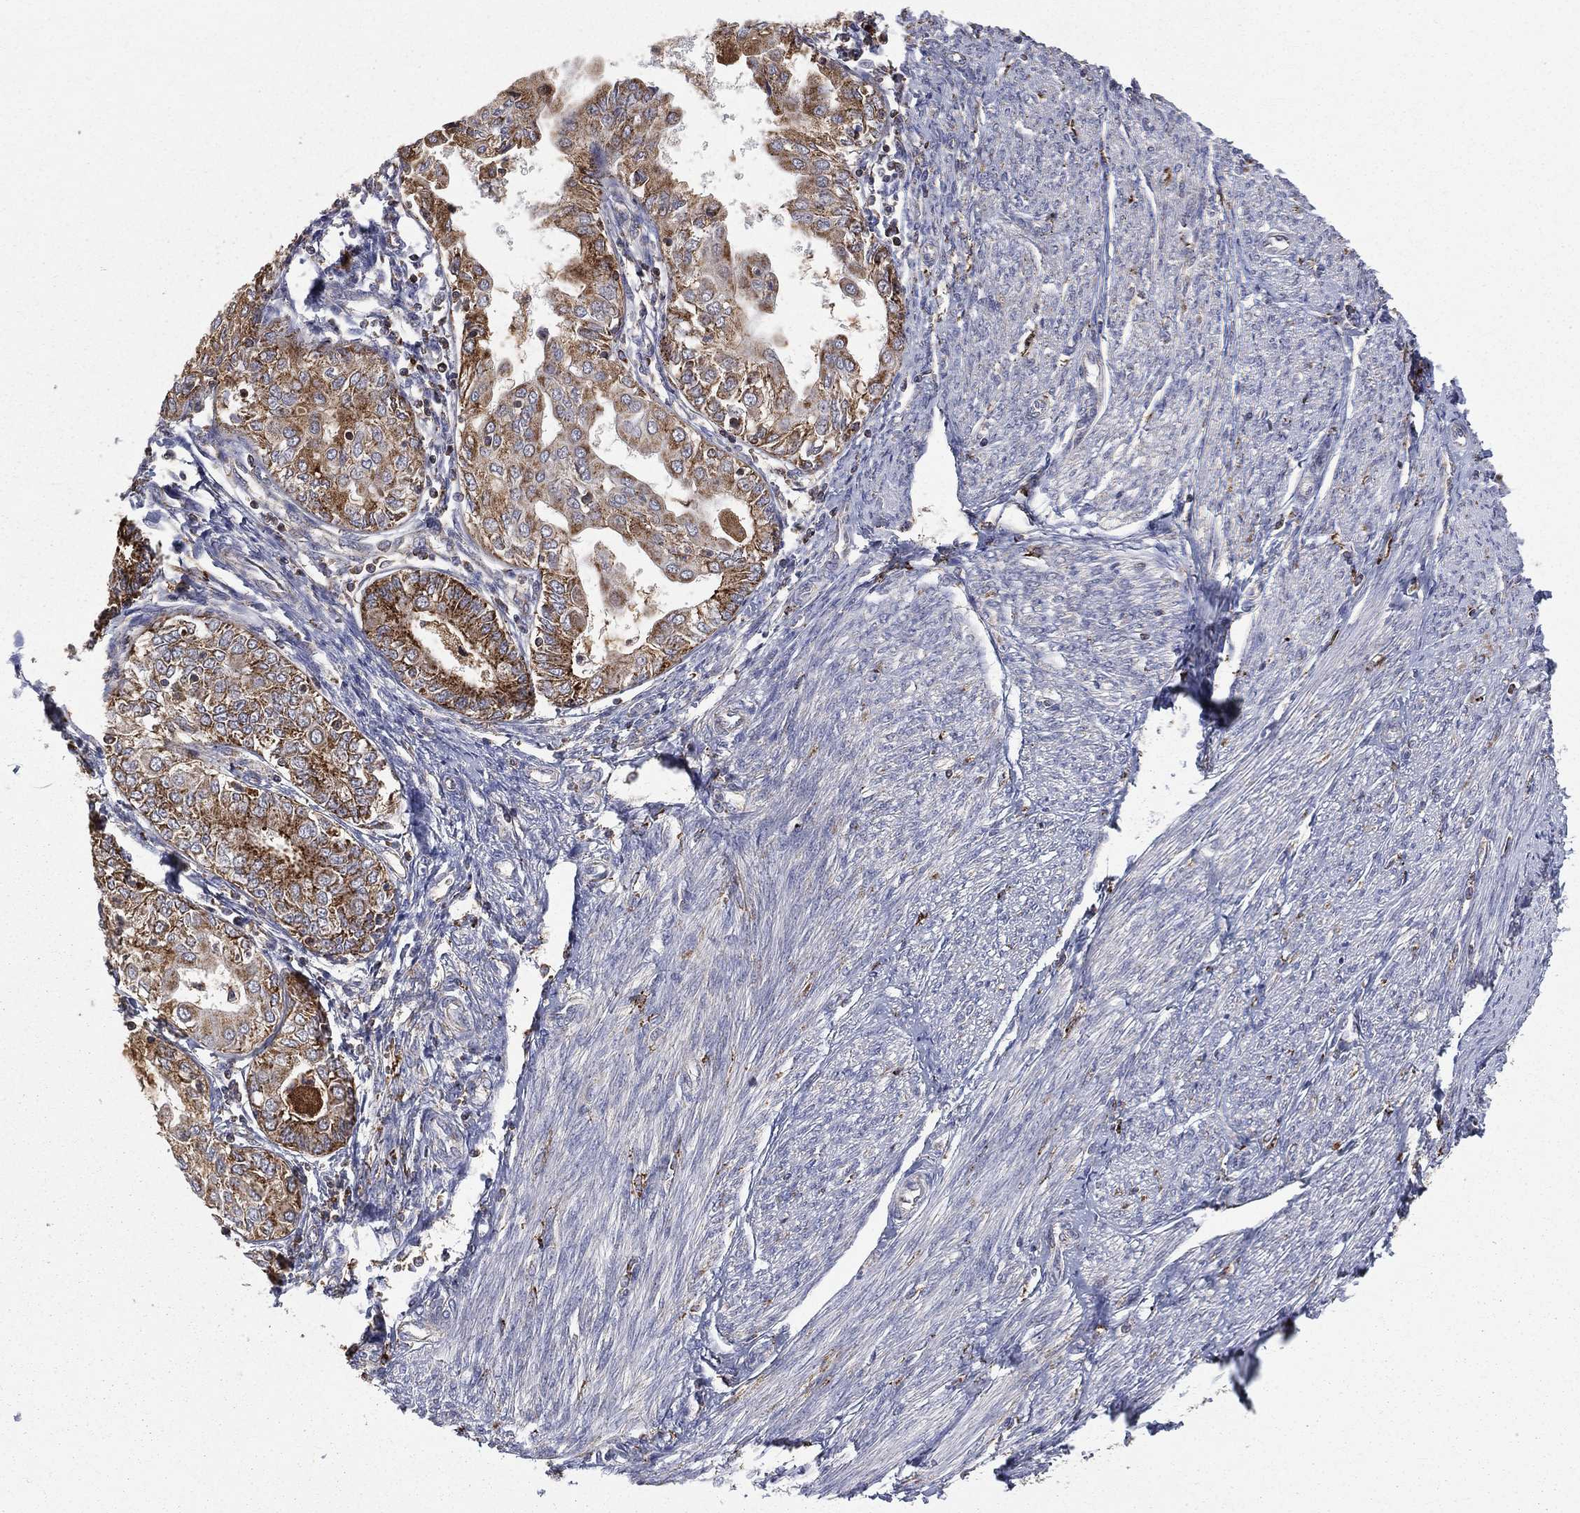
{"staining": {"intensity": "strong", "quantity": "25%-75%", "location": "cytoplasmic/membranous"}, "tissue": "endometrial cancer", "cell_type": "Tumor cells", "image_type": "cancer", "snomed": [{"axis": "morphology", "description": "Adenocarcinoma, NOS"}, {"axis": "topography", "description": "Endometrium"}], "caption": "Human endometrial cancer stained for a protein (brown) exhibits strong cytoplasmic/membranous positive expression in about 25%-75% of tumor cells.", "gene": "RIN3", "patient": {"sex": "female", "age": 68}}